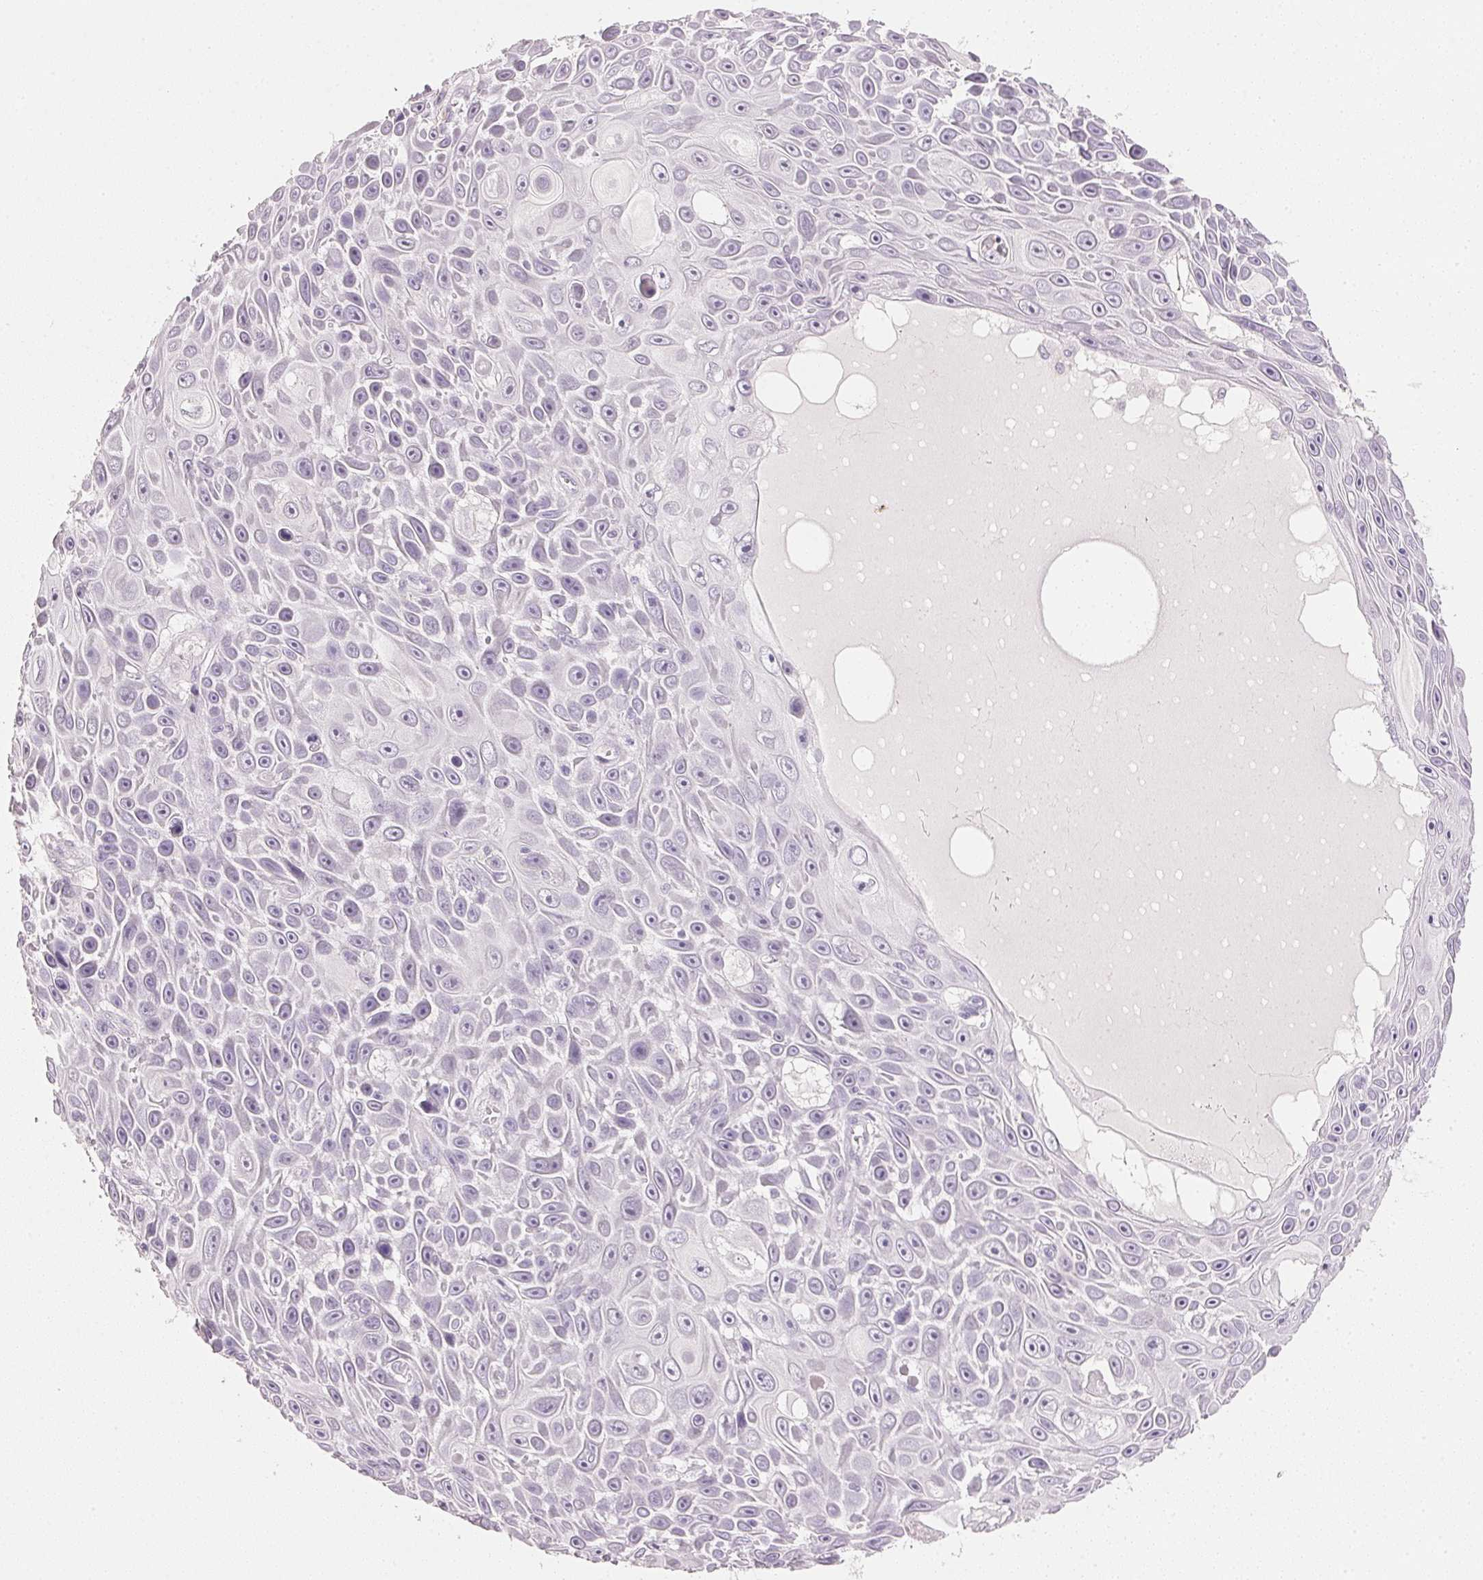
{"staining": {"intensity": "negative", "quantity": "none", "location": "none"}, "tissue": "skin cancer", "cell_type": "Tumor cells", "image_type": "cancer", "snomed": [{"axis": "morphology", "description": "Squamous cell carcinoma, NOS"}, {"axis": "topography", "description": "Skin"}], "caption": "DAB (3,3'-diaminobenzidine) immunohistochemical staining of skin cancer displays no significant positivity in tumor cells.", "gene": "IGFBP1", "patient": {"sex": "male", "age": 82}}